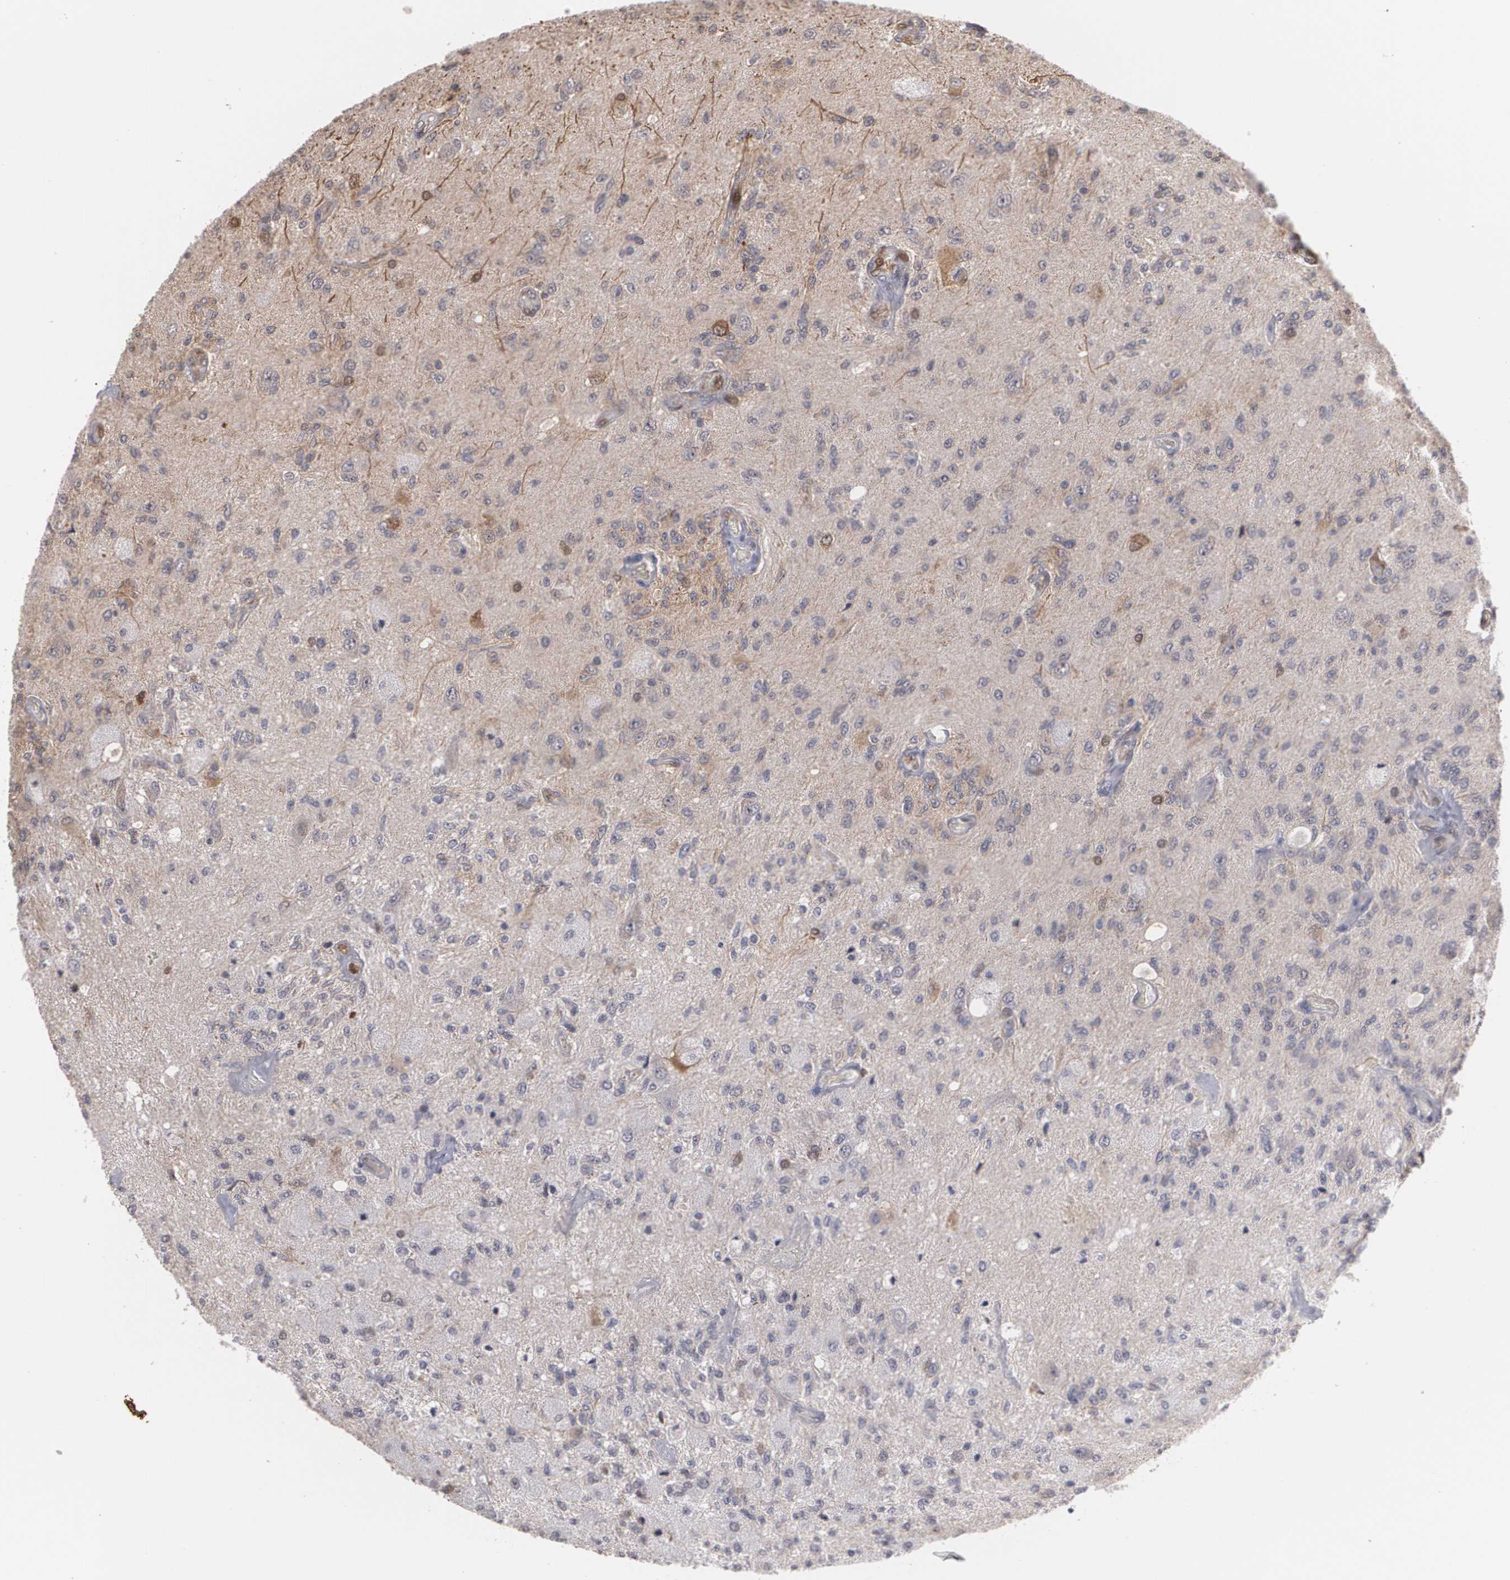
{"staining": {"intensity": "negative", "quantity": "none", "location": "none"}, "tissue": "glioma", "cell_type": "Tumor cells", "image_type": "cancer", "snomed": [{"axis": "morphology", "description": "Normal tissue, NOS"}, {"axis": "morphology", "description": "Glioma, malignant, High grade"}, {"axis": "topography", "description": "Cerebral cortex"}], "caption": "Malignant high-grade glioma was stained to show a protein in brown. There is no significant positivity in tumor cells.", "gene": "ZNF75A", "patient": {"sex": "male", "age": 77}}